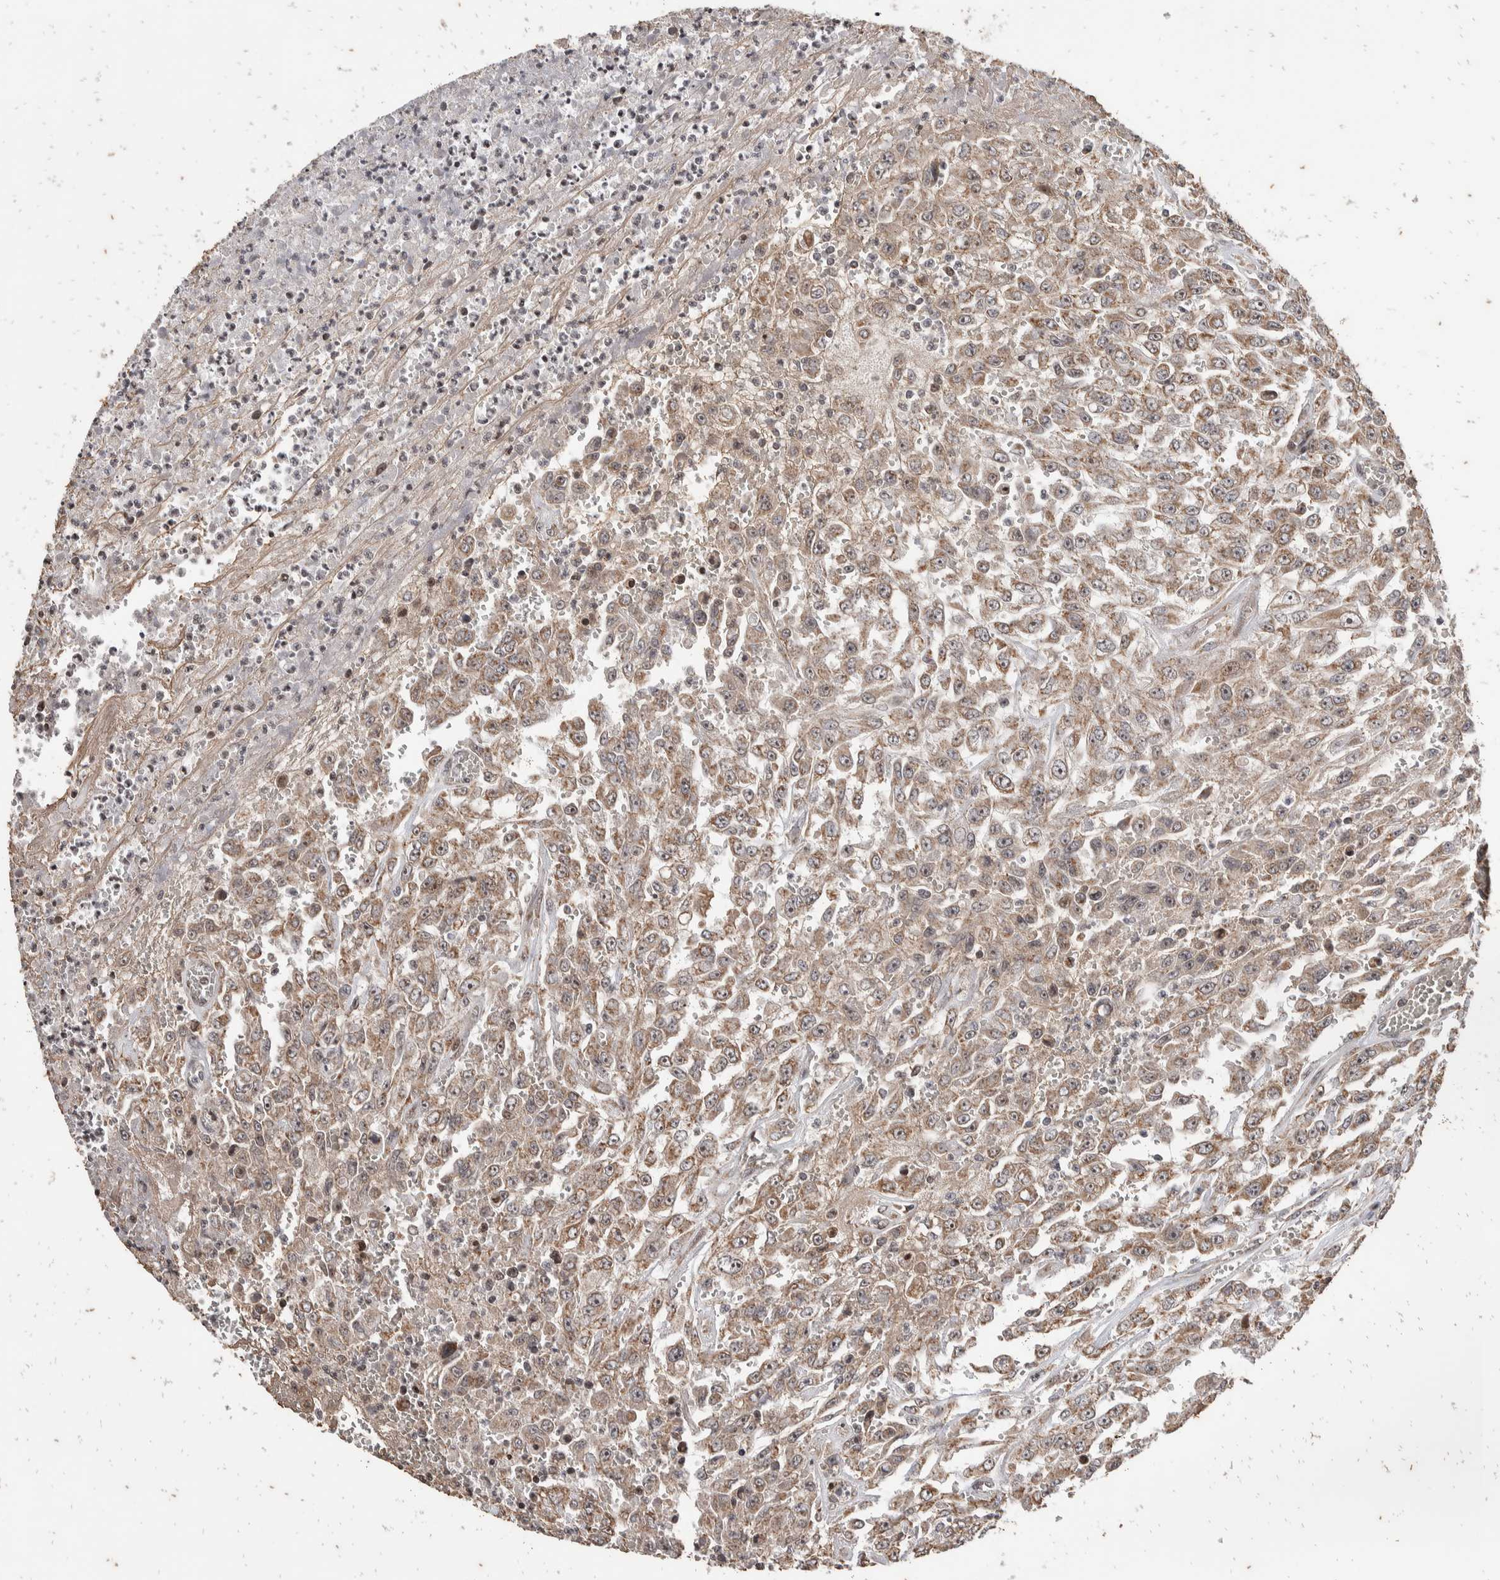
{"staining": {"intensity": "weak", "quantity": ">75%", "location": "cytoplasmic/membranous,nuclear"}, "tissue": "urothelial cancer", "cell_type": "Tumor cells", "image_type": "cancer", "snomed": [{"axis": "morphology", "description": "Urothelial carcinoma, High grade"}, {"axis": "topography", "description": "Urinary bladder"}], "caption": "An immunohistochemistry (IHC) photomicrograph of neoplastic tissue is shown. Protein staining in brown highlights weak cytoplasmic/membranous and nuclear positivity in urothelial carcinoma (high-grade) within tumor cells.", "gene": "ATXN7L1", "patient": {"sex": "male", "age": 46}}